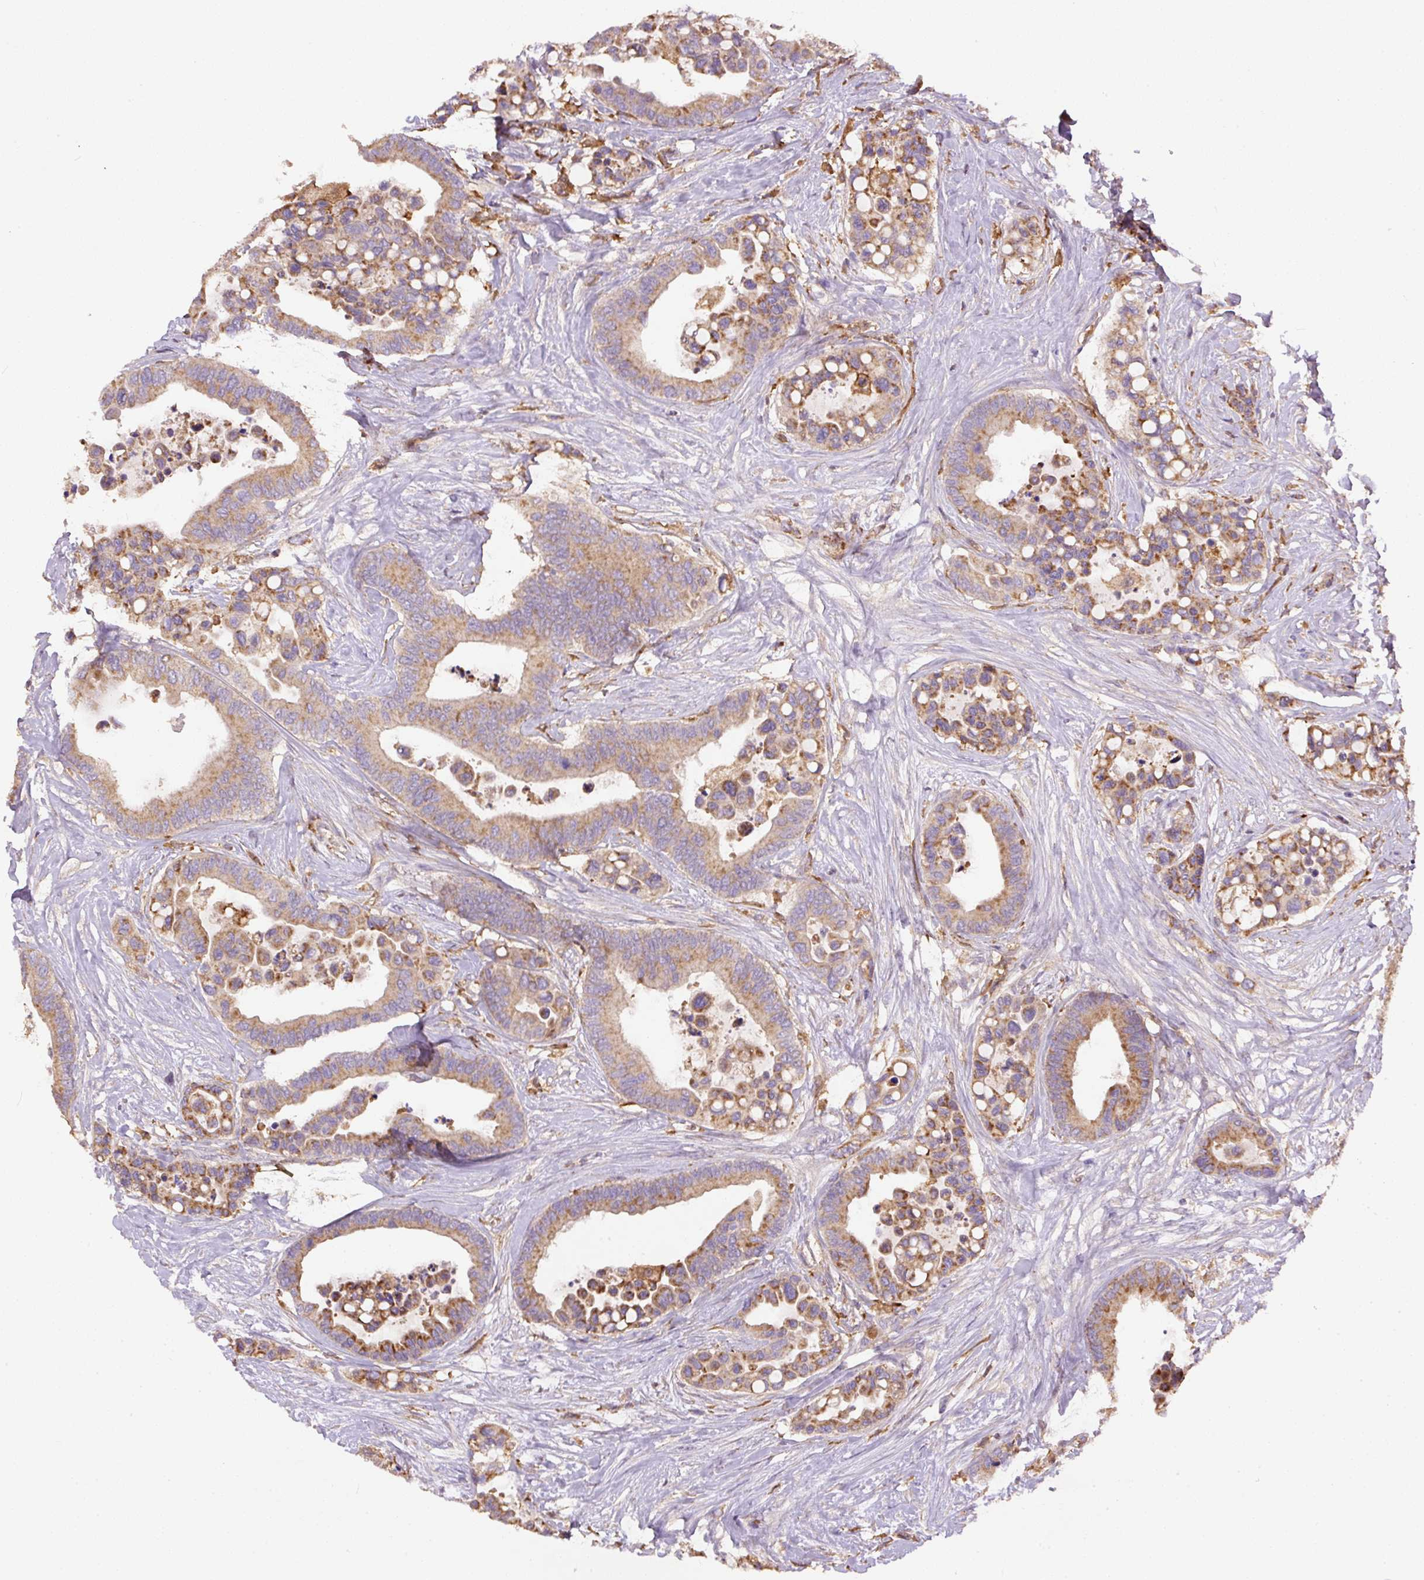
{"staining": {"intensity": "moderate", "quantity": ">75%", "location": "cytoplasmic/membranous"}, "tissue": "colorectal cancer", "cell_type": "Tumor cells", "image_type": "cancer", "snomed": [{"axis": "morphology", "description": "Adenocarcinoma, NOS"}, {"axis": "topography", "description": "Colon"}], "caption": "A photomicrograph of adenocarcinoma (colorectal) stained for a protein demonstrates moderate cytoplasmic/membranous brown staining in tumor cells.", "gene": "DAPK1", "patient": {"sex": "male", "age": 82}}